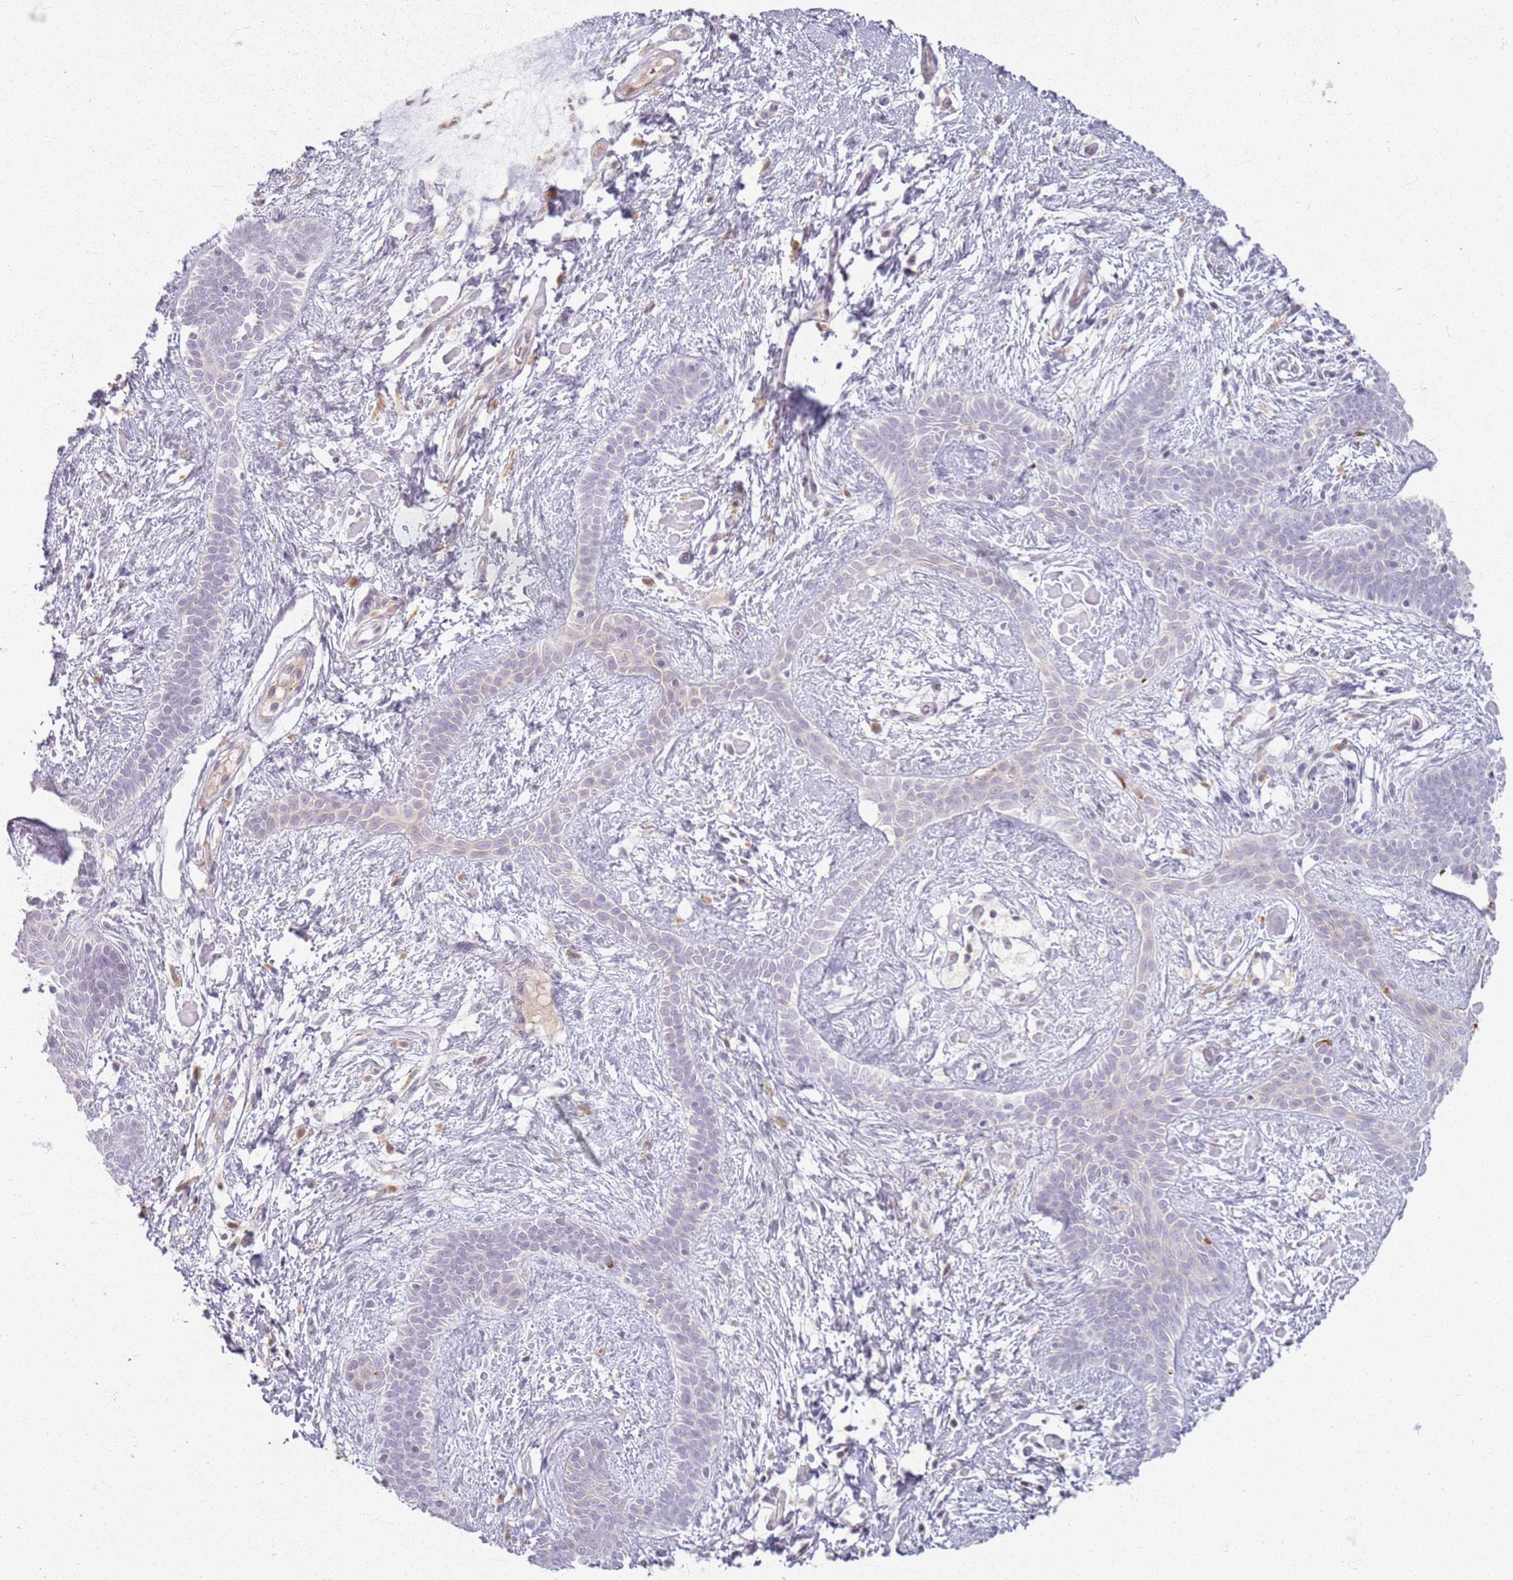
{"staining": {"intensity": "negative", "quantity": "none", "location": "none"}, "tissue": "skin cancer", "cell_type": "Tumor cells", "image_type": "cancer", "snomed": [{"axis": "morphology", "description": "Basal cell carcinoma"}, {"axis": "topography", "description": "Skin"}], "caption": "An IHC image of skin cancer (basal cell carcinoma) is shown. There is no staining in tumor cells of skin cancer (basal cell carcinoma).", "gene": "ZDHHC2", "patient": {"sex": "male", "age": 78}}